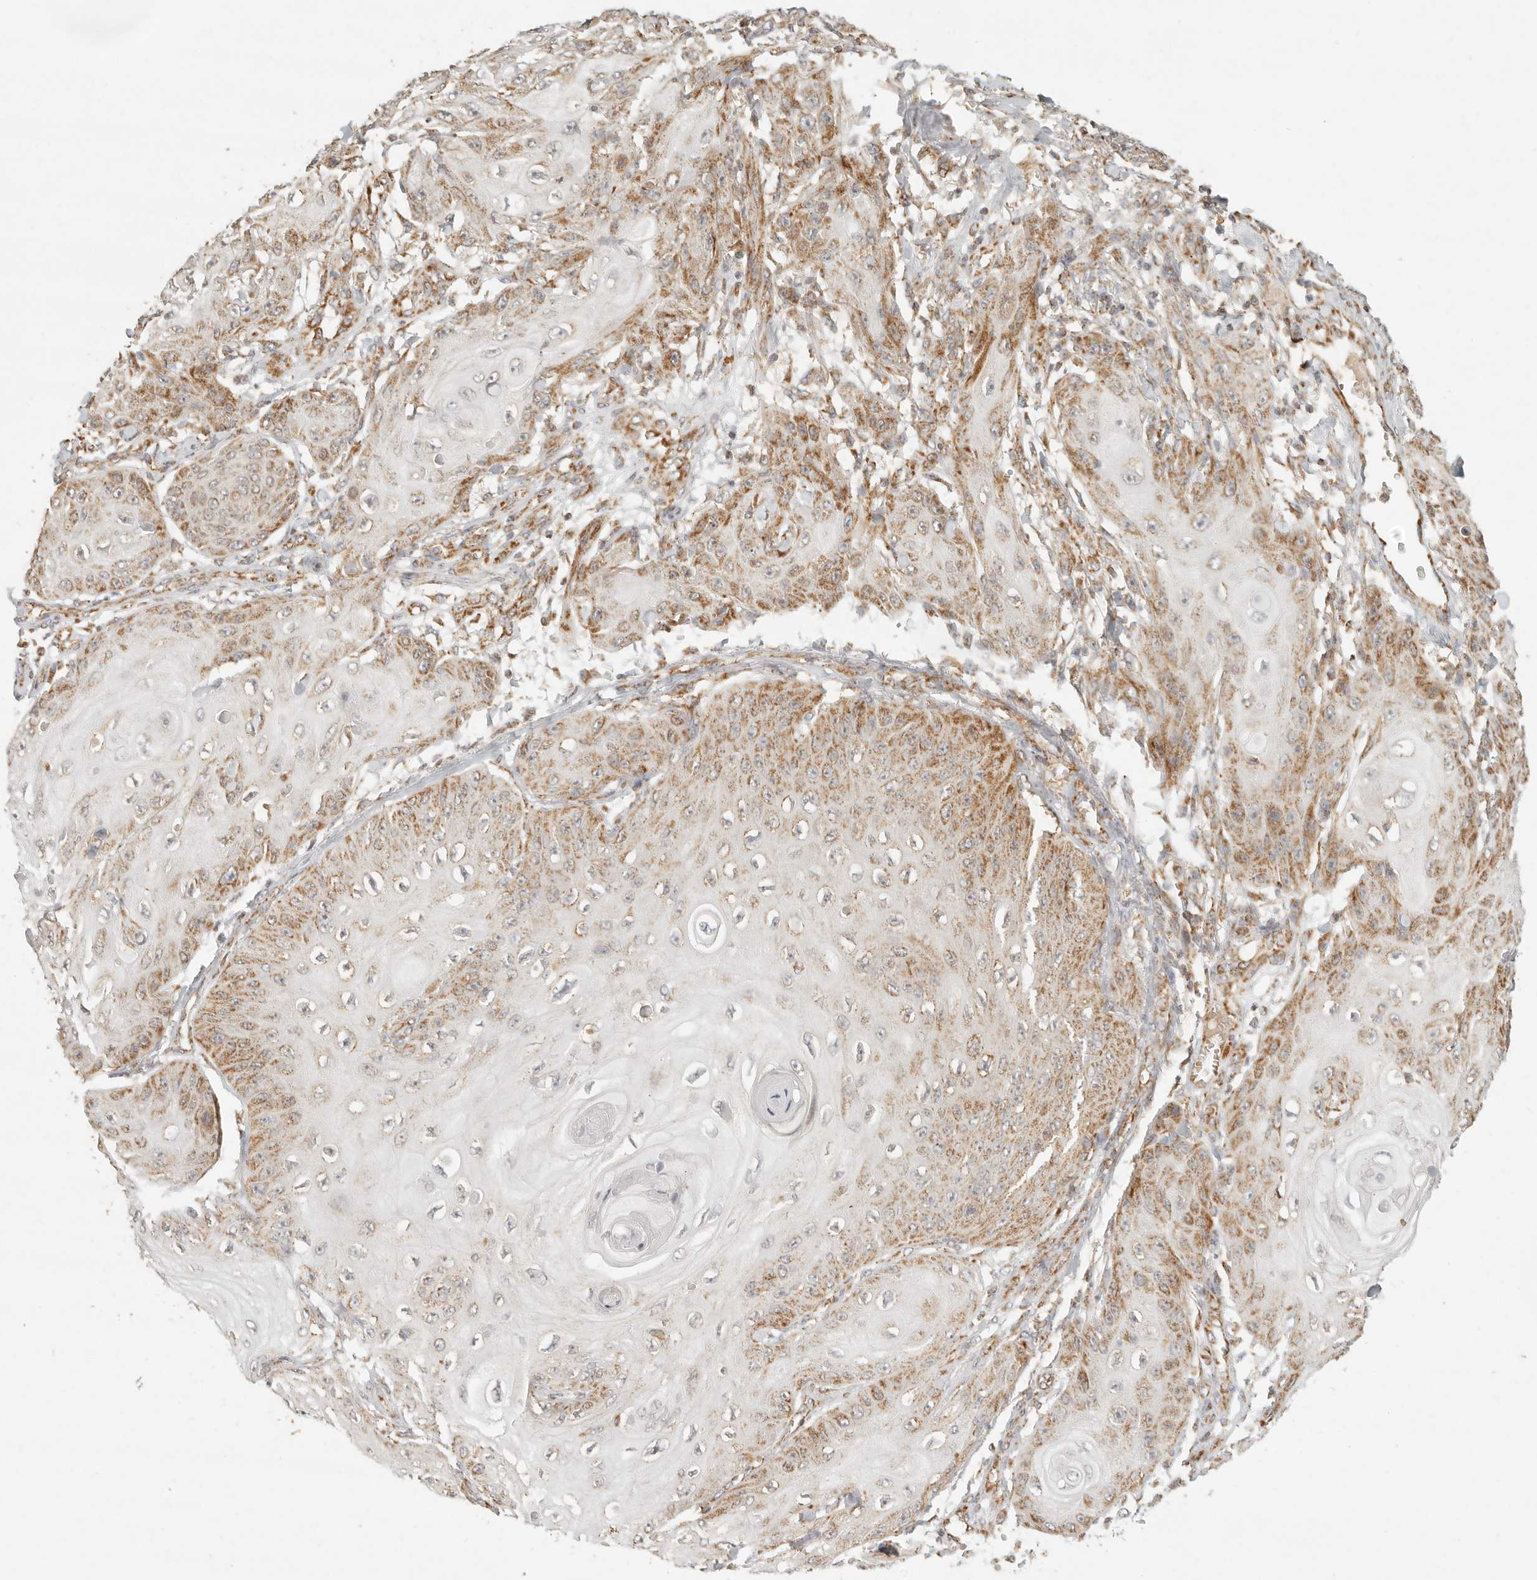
{"staining": {"intensity": "moderate", "quantity": "25%-75%", "location": "cytoplasmic/membranous"}, "tissue": "skin cancer", "cell_type": "Tumor cells", "image_type": "cancer", "snomed": [{"axis": "morphology", "description": "Squamous cell carcinoma, NOS"}, {"axis": "topography", "description": "Skin"}], "caption": "IHC micrograph of human skin cancer (squamous cell carcinoma) stained for a protein (brown), which reveals medium levels of moderate cytoplasmic/membranous staining in about 25%-75% of tumor cells.", "gene": "MRPL55", "patient": {"sex": "male", "age": 74}}